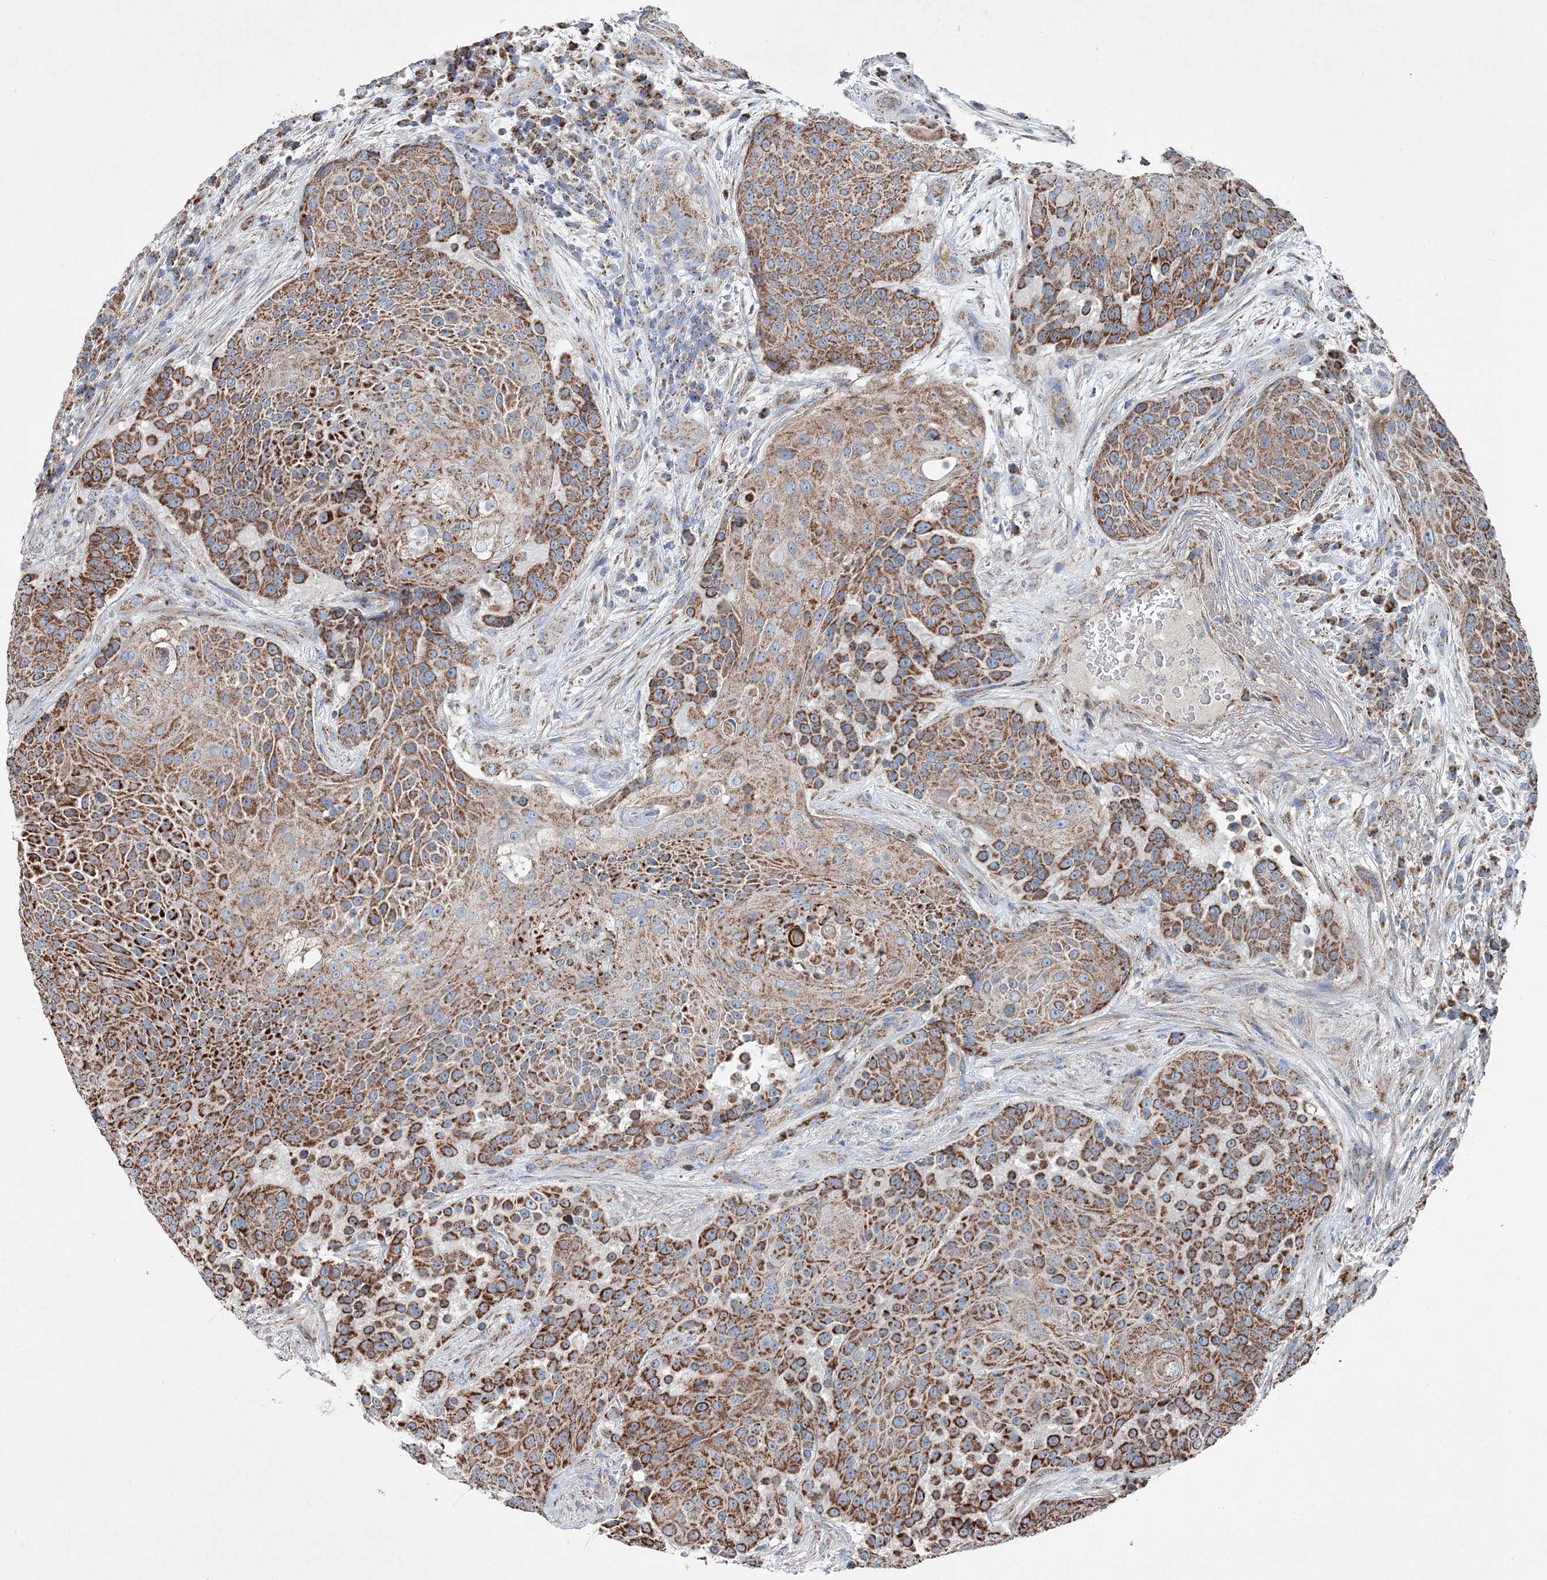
{"staining": {"intensity": "moderate", "quantity": ">75%", "location": "cytoplasmic/membranous"}, "tissue": "urothelial cancer", "cell_type": "Tumor cells", "image_type": "cancer", "snomed": [{"axis": "morphology", "description": "Urothelial carcinoma, High grade"}, {"axis": "topography", "description": "Urinary bladder"}], "caption": "About >75% of tumor cells in human urothelial cancer demonstrate moderate cytoplasmic/membranous protein expression as visualized by brown immunohistochemical staining.", "gene": "SPAG16", "patient": {"sex": "female", "age": 63}}